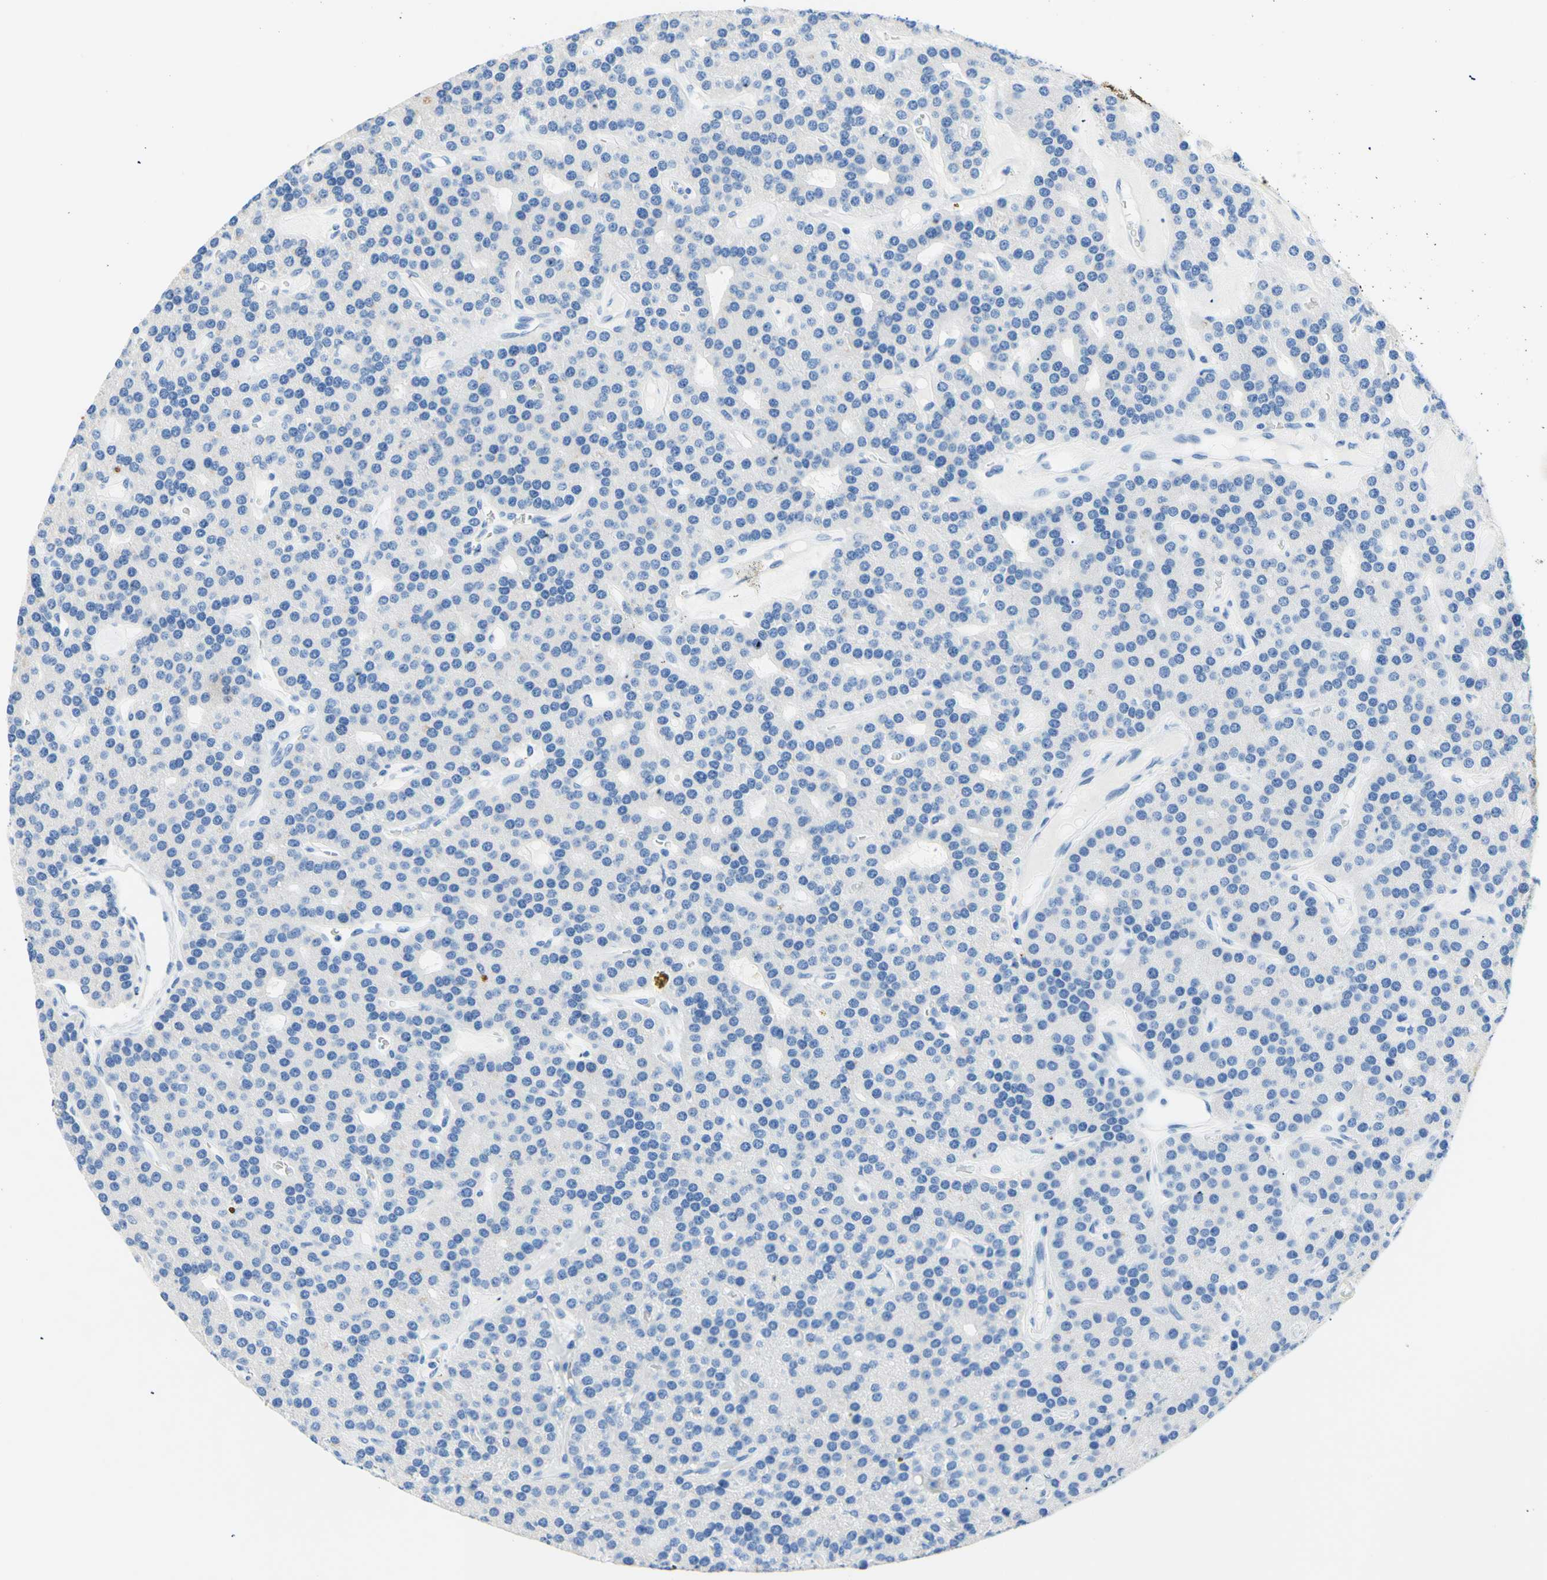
{"staining": {"intensity": "negative", "quantity": "none", "location": "none"}, "tissue": "parathyroid gland", "cell_type": "Glandular cells", "image_type": "normal", "snomed": [{"axis": "morphology", "description": "Normal tissue, NOS"}, {"axis": "morphology", "description": "Adenoma, NOS"}, {"axis": "topography", "description": "Parathyroid gland"}], "caption": "This is a micrograph of IHC staining of unremarkable parathyroid gland, which shows no staining in glandular cells. (Brightfield microscopy of DAB IHC at high magnification).", "gene": "MYH2", "patient": {"sex": "female", "age": 86}}